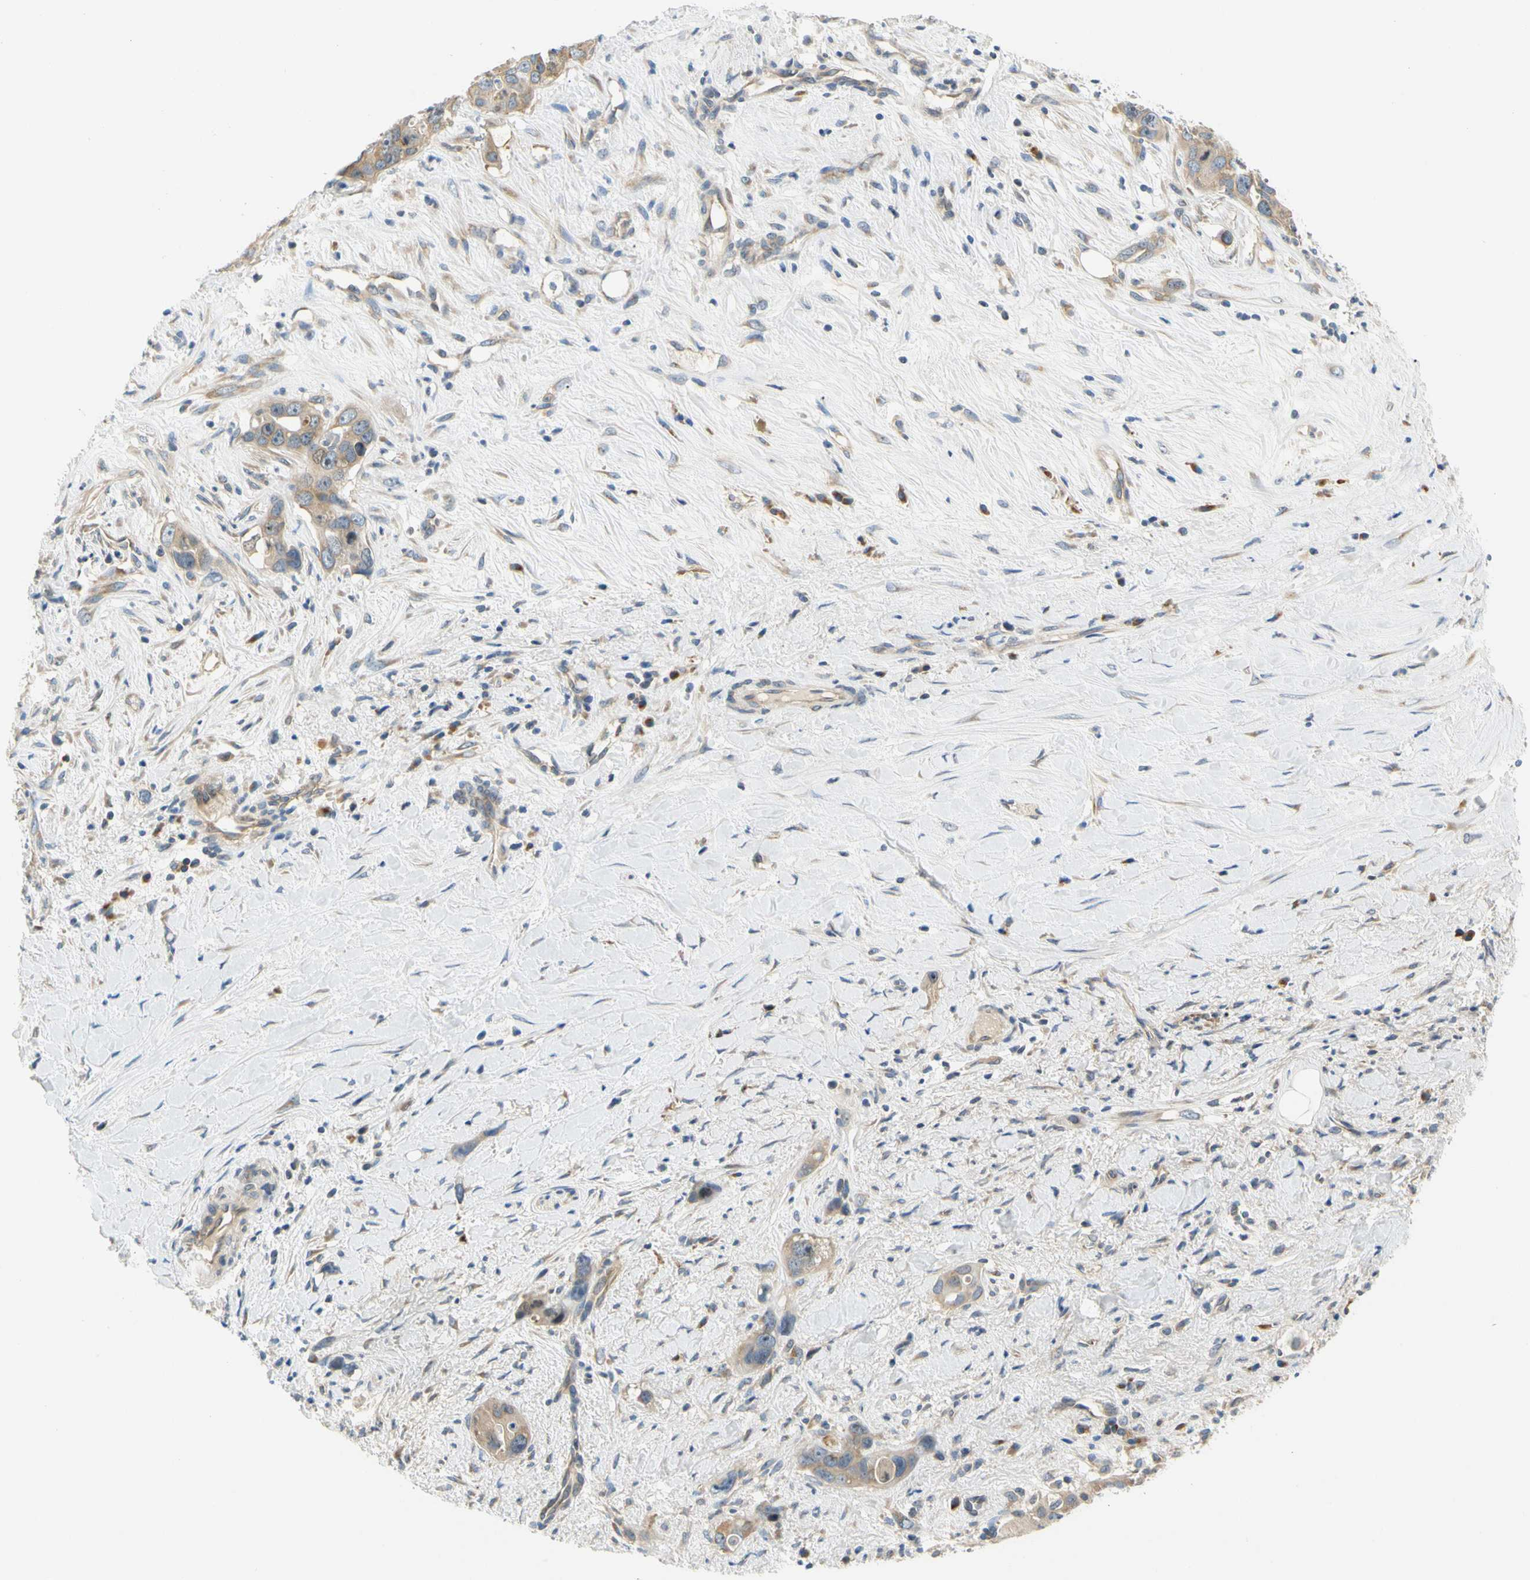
{"staining": {"intensity": "weak", "quantity": ">75%", "location": "cytoplasmic/membranous"}, "tissue": "liver cancer", "cell_type": "Tumor cells", "image_type": "cancer", "snomed": [{"axis": "morphology", "description": "Cholangiocarcinoma"}, {"axis": "topography", "description": "Liver"}], "caption": "A brown stain highlights weak cytoplasmic/membranous expression of a protein in human liver cancer (cholangiocarcinoma) tumor cells.", "gene": "LRRC47", "patient": {"sex": "female", "age": 65}}